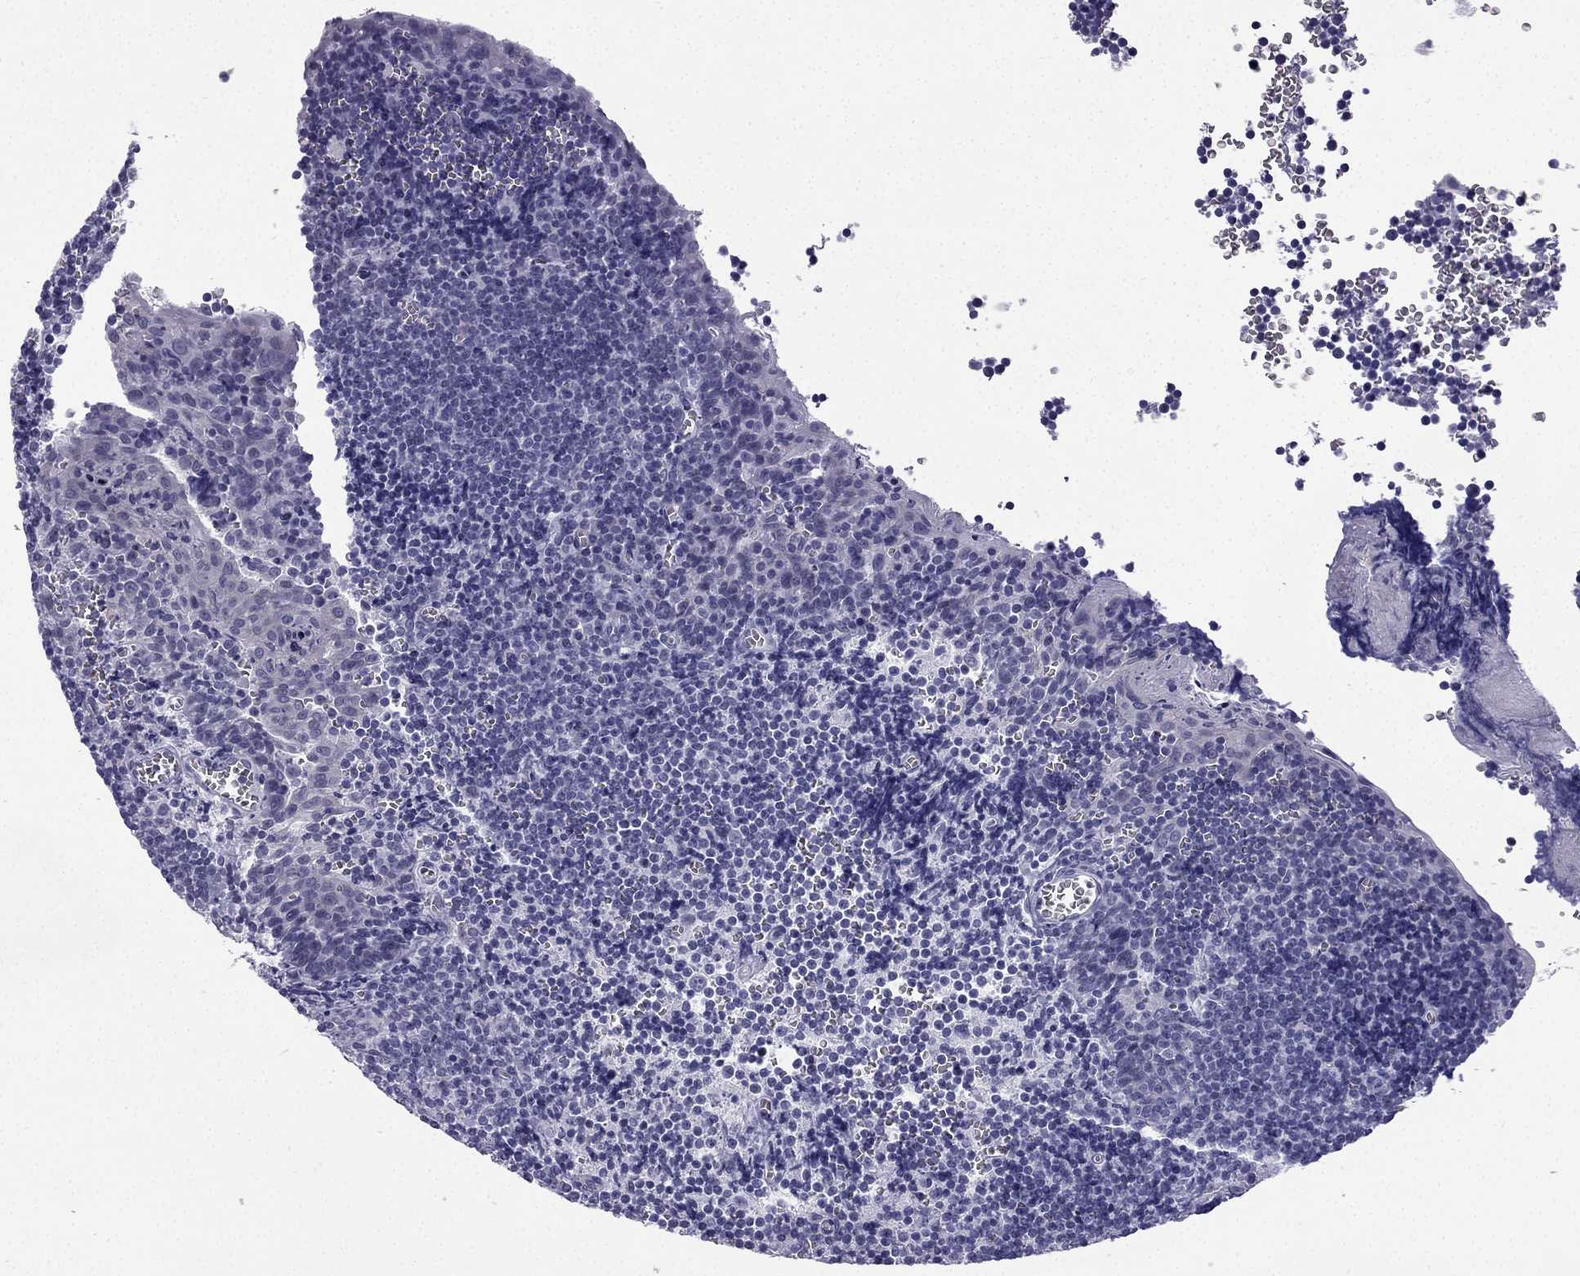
{"staining": {"intensity": "negative", "quantity": "none", "location": "none"}, "tissue": "tonsil", "cell_type": "Germinal center cells", "image_type": "normal", "snomed": [{"axis": "morphology", "description": "Normal tissue, NOS"}, {"axis": "morphology", "description": "Inflammation, NOS"}, {"axis": "topography", "description": "Tonsil"}], "caption": "This is a photomicrograph of immunohistochemistry (IHC) staining of benign tonsil, which shows no staining in germinal center cells.", "gene": "CFAP53", "patient": {"sex": "female", "age": 31}}